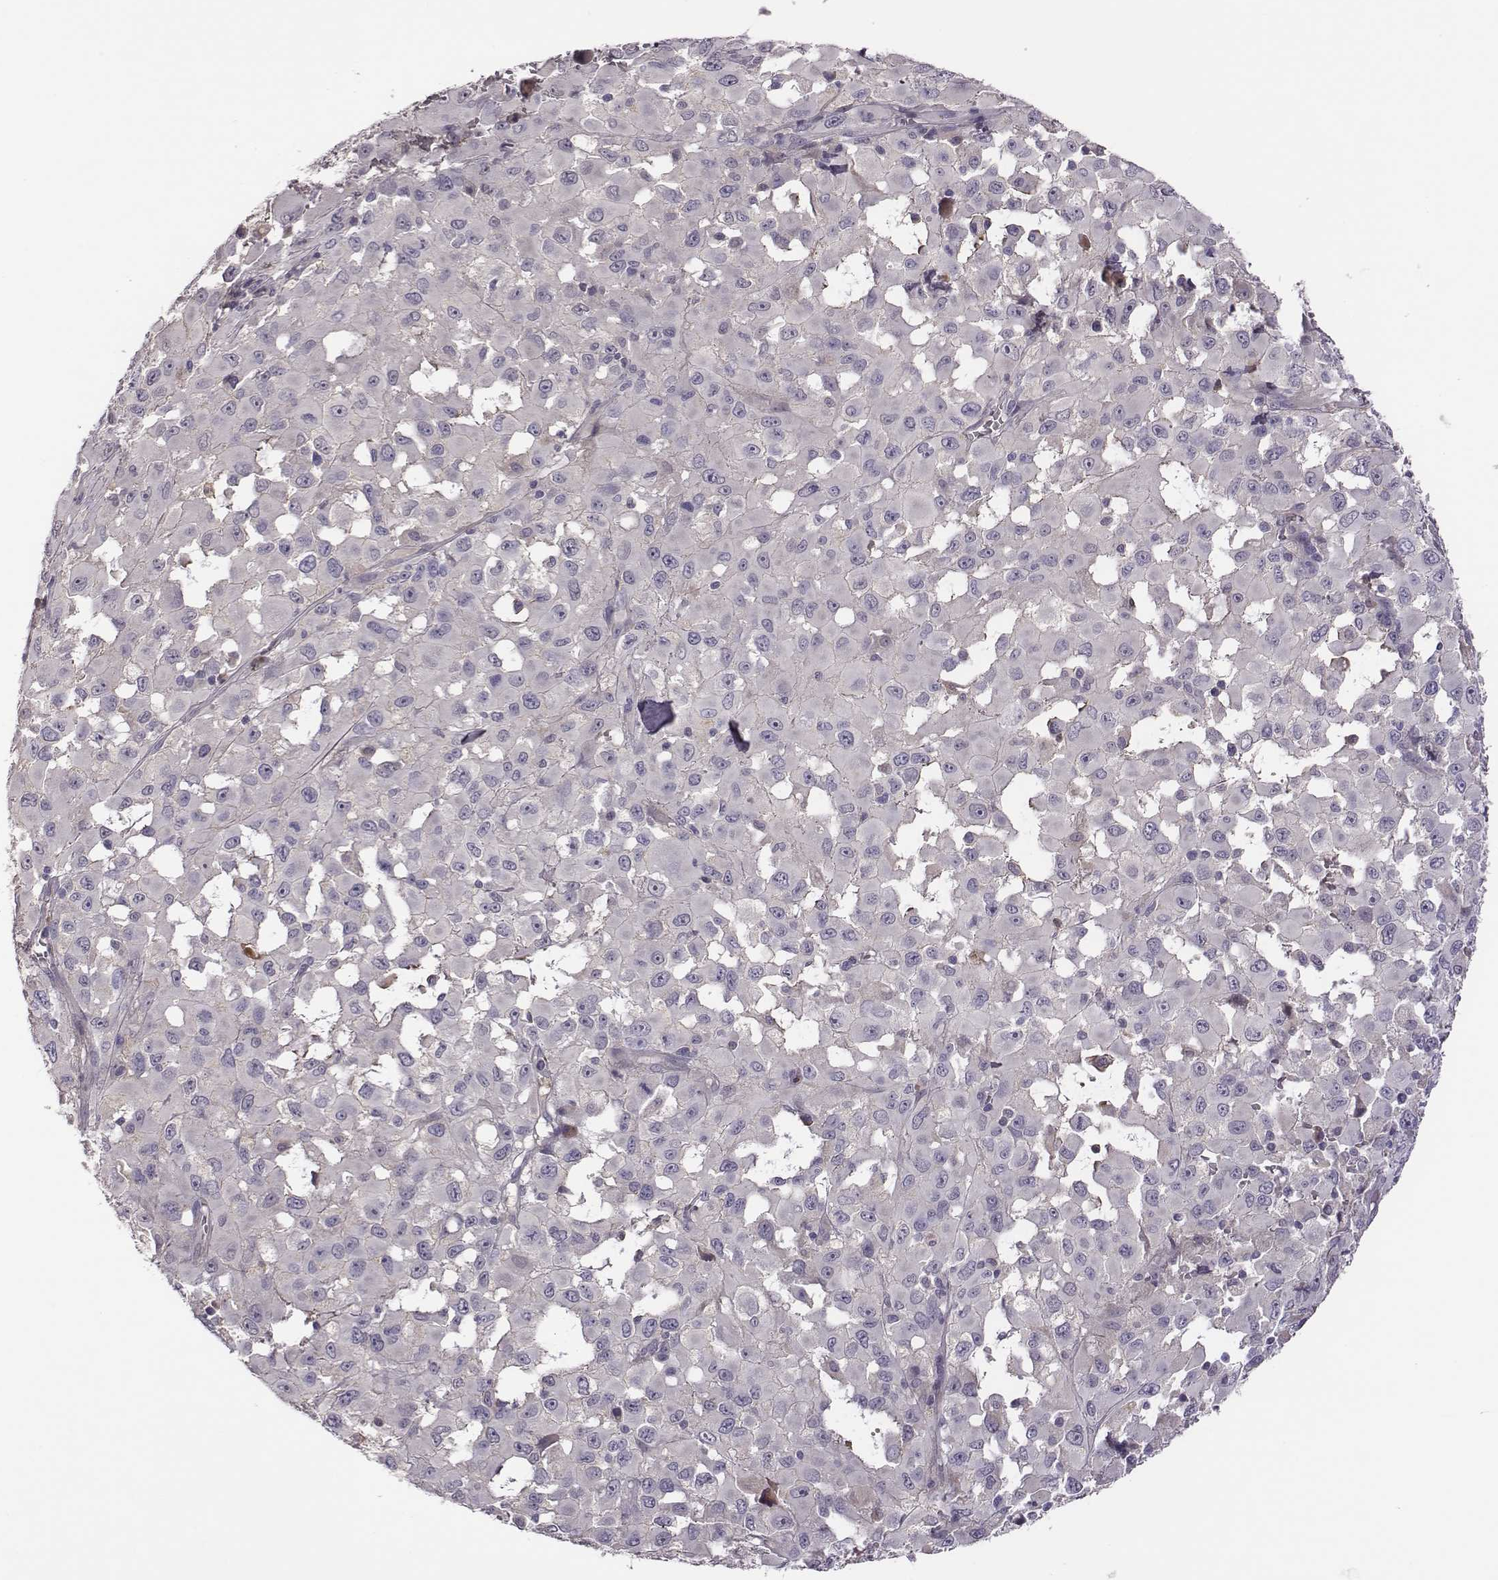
{"staining": {"intensity": "negative", "quantity": "none", "location": "none"}, "tissue": "melanoma", "cell_type": "Tumor cells", "image_type": "cancer", "snomed": [{"axis": "morphology", "description": "Malignant melanoma, Metastatic site"}, {"axis": "topography", "description": "Lymph node"}], "caption": "A high-resolution image shows IHC staining of melanoma, which displays no significant positivity in tumor cells. (Immunohistochemistry, brightfield microscopy, high magnification).", "gene": "KMO", "patient": {"sex": "male", "age": 50}}